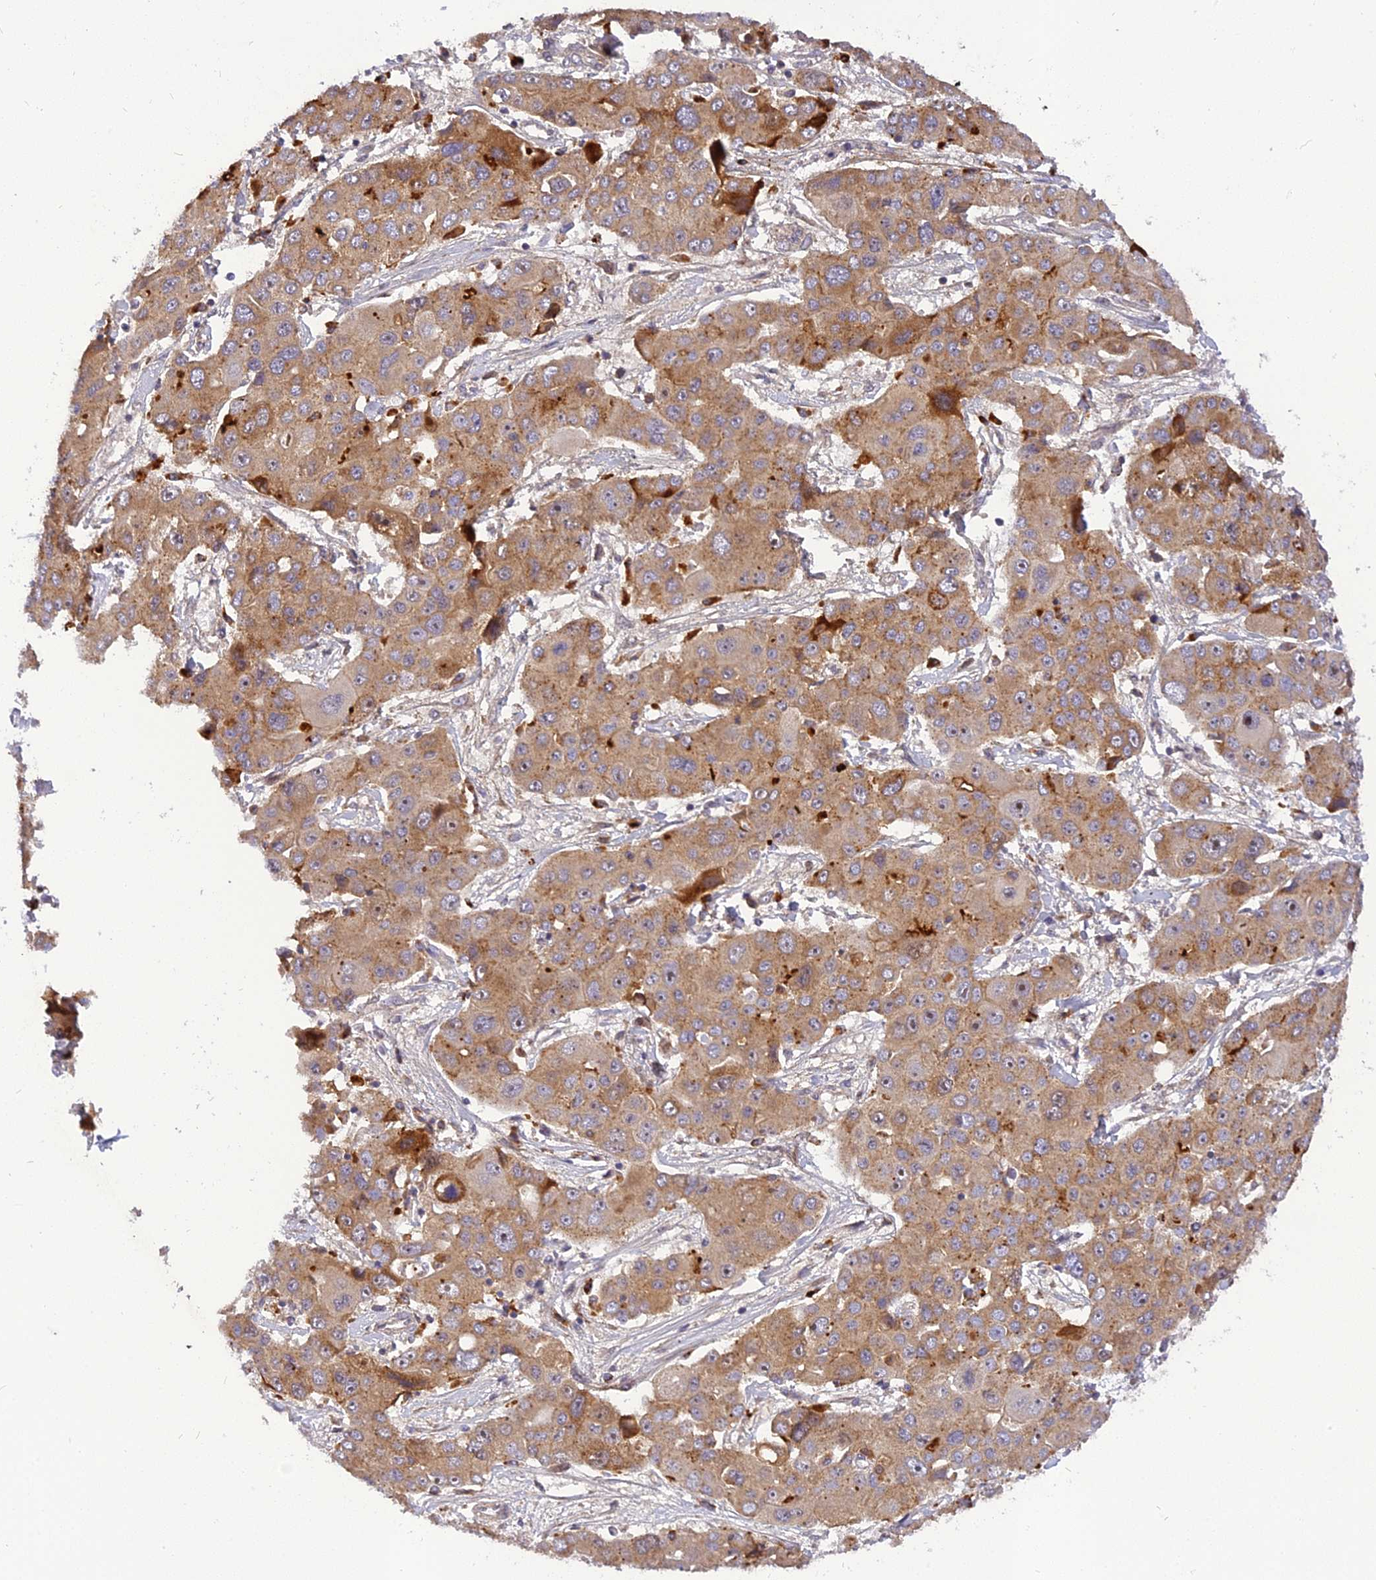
{"staining": {"intensity": "weak", "quantity": ">75%", "location": "cytoplasmic/membranous"}, "tissue": "liver cancer", "cell_type": "Tumor cells", "image_type": "cancer", "snomed": [{"axis": "morphology", "description": "Cholangiocarcinoma"}, {"axis": "topography", "description": "Liver"}], "caption": "DAB (3,3'-diaminobenzidine) immunohistochemical staining of human liver cancer (cholangiocarcinoma) shows weak cytoplasmic/membranous protein staining in approximately >75% of tumor cells.", "gene": "FNIP2", "patient": {"sex": "male", "age": 67}}